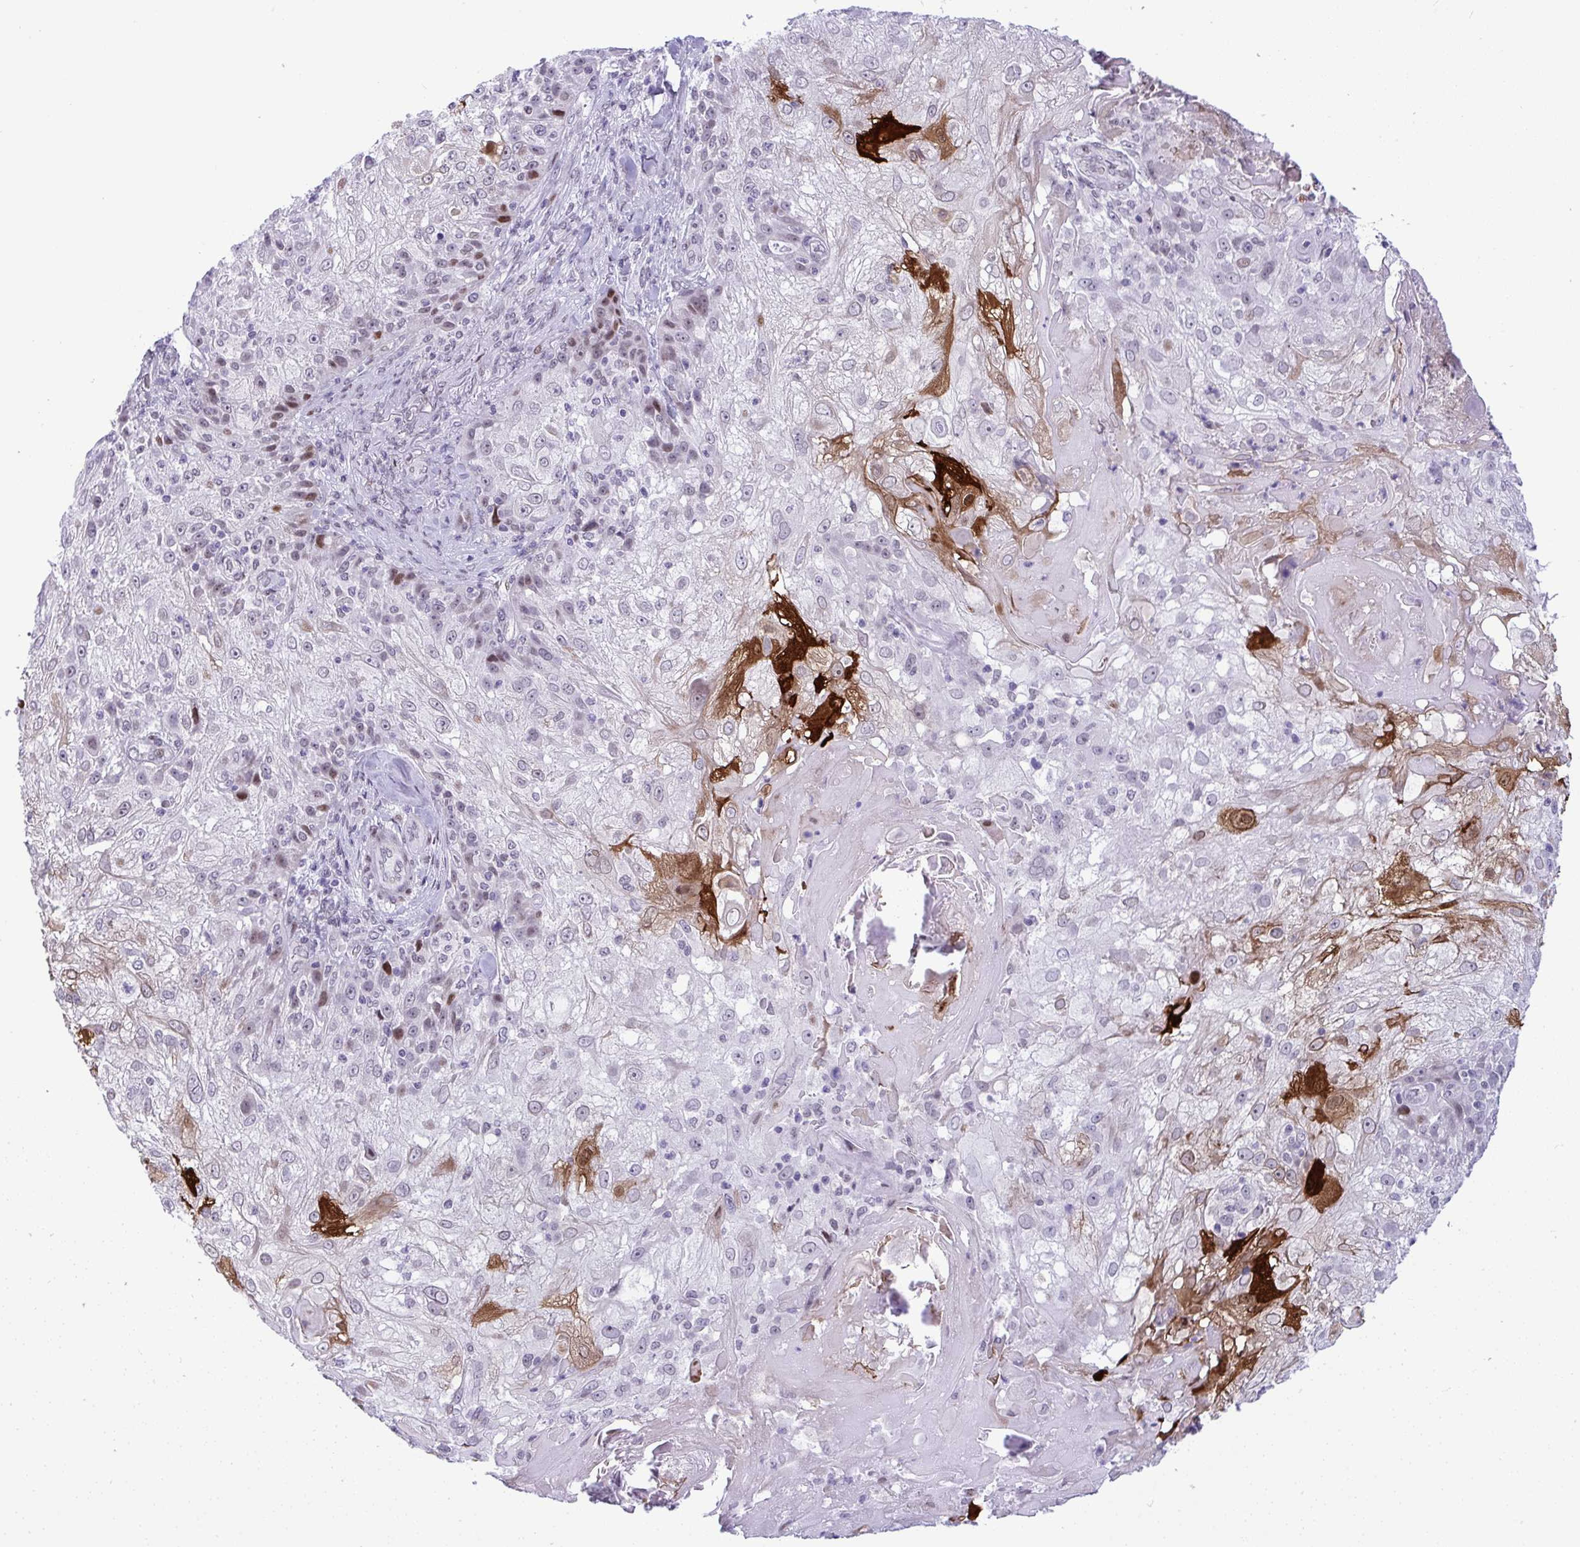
{"staining": {"intensity": "strong", "quantity": "<25%", "location": "cytoplasmic/membranous,nuclear"}, "tissue": "skin cancer", "cell_type": "Tumor cells", "image_type": "cancer", "snomed": [{"axis": "morphology", "description": "Normal tissue, NOS"}, {"axis": "morphology", "description": "Squamous cell carcinoma, NOS"}, {"axis": "topography", "description": "Skin"}], "caption": "Squamous cell carcinoma (skin) stained for a protein (brown) reveals strong cytoplasmic/membranous and nuclear positive staining in approximately <25% of tumor cells.", "gene": "ZFHX3", "patient": {"sex": "female", "age": 83}}